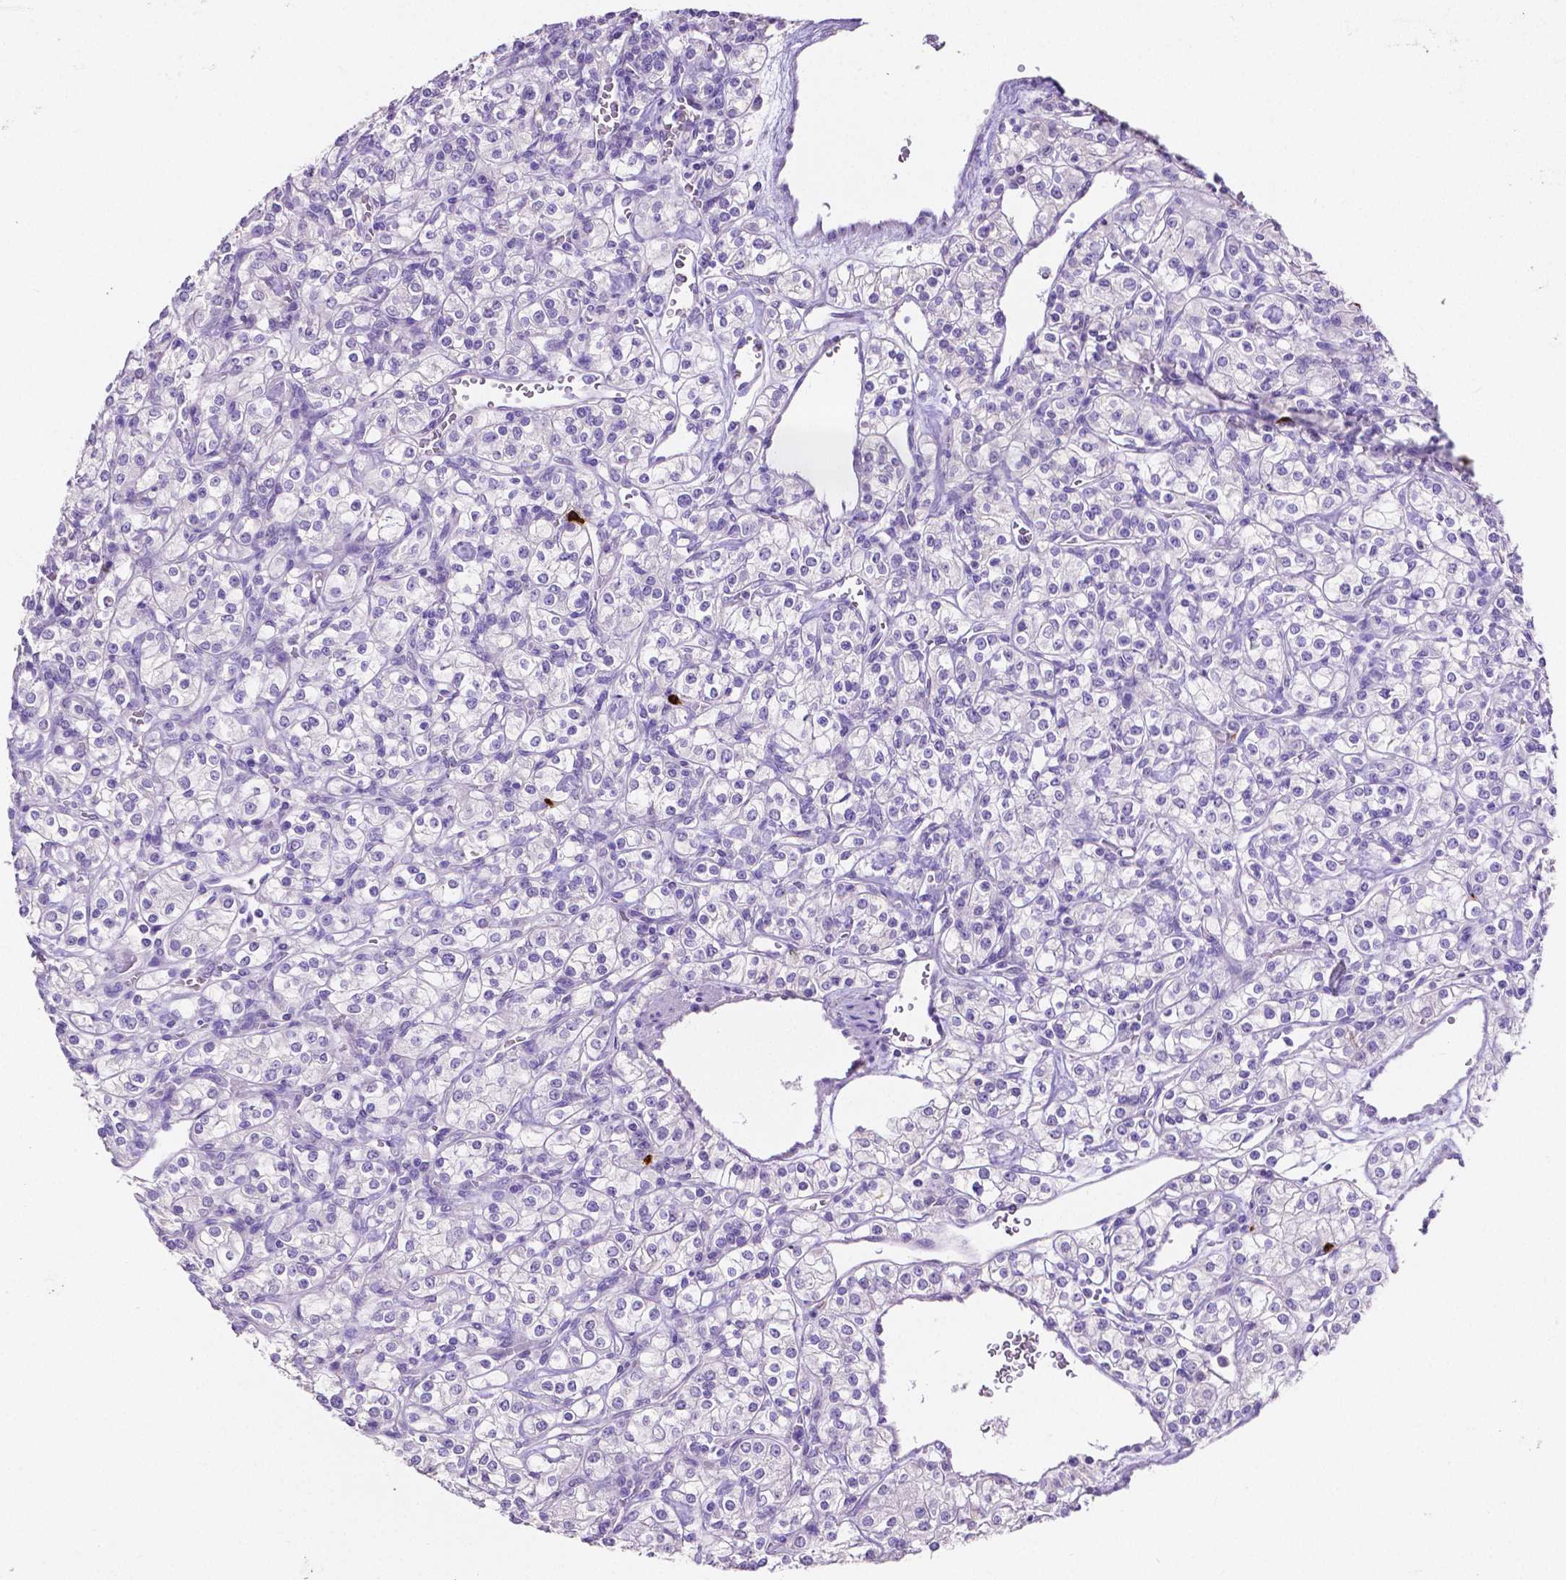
{"staining": {"intensity": "negative", "quantity": "none", "location": "none"}, "tissue": "renal cancer", "cell_type": "Tumor cells", "image_type": "cancer", "snomed": [{"axis": "morphology", "description": "Adenocarcinoma, NOS"}, {"axis": "topography", "description": "Kidney"}], "caption": "Tumor cells are negative for protein expression in human adenocarcinoma (renal). The staining is performed using DAB (3,3'-diaminobenzidine) brown chromogen with nuclei counter-stained in using hematoxylin.", "gene": "MMP9", "patient": {"sex": "male", "age": 77}}